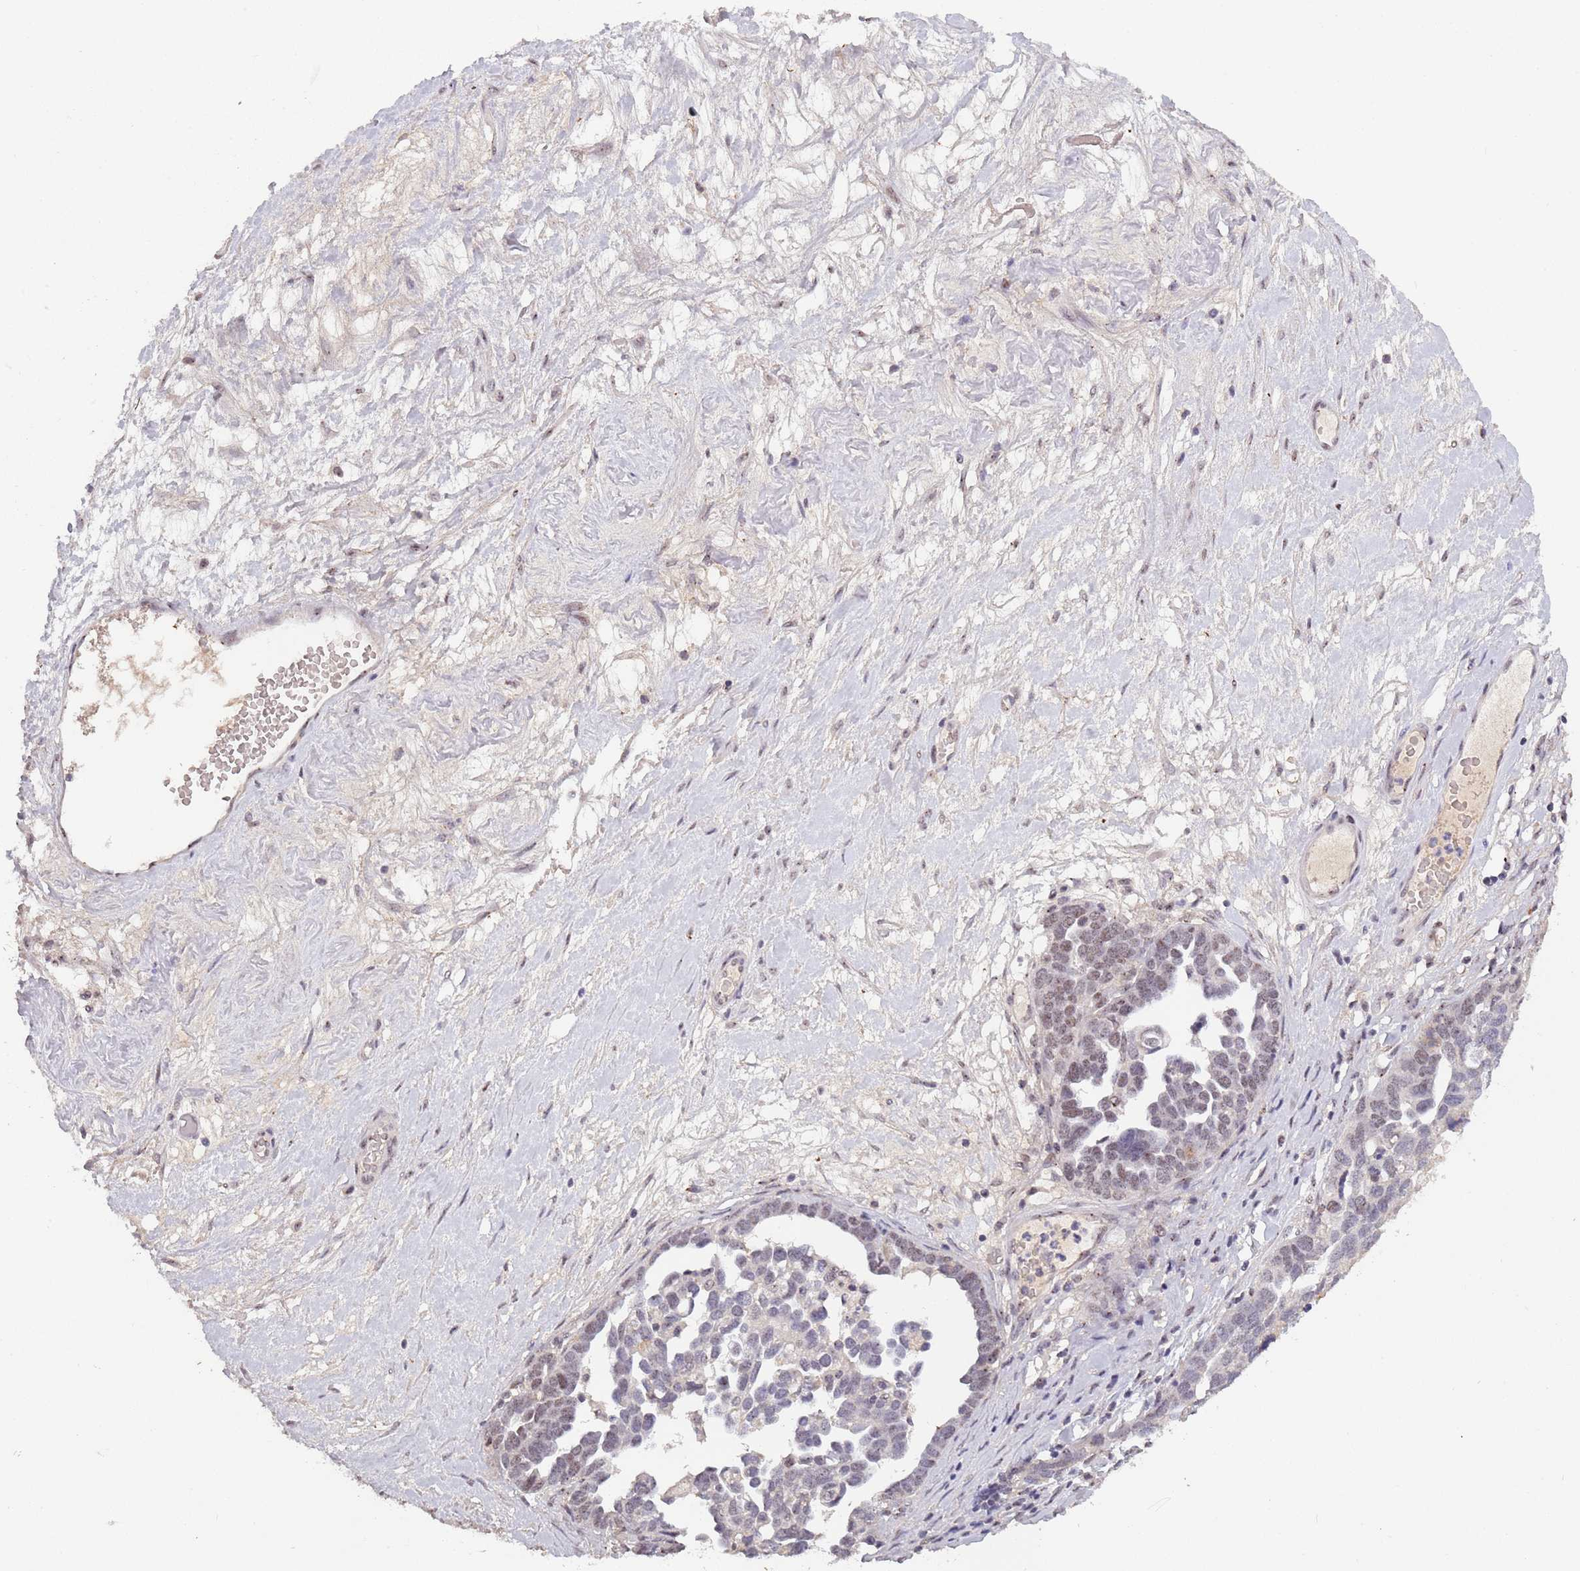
{"staining": {"intensity": "weak", "quantity": "25%-75%", "location": "nuclear"}, "tissue": "ovarian cancer", "cell_type": "Tumor cells", "image_type": "cancer", "snomed": [{"axis": "morphology", "description": "Cystadenocarcinoma, serous, NOS"}, {"axis": "topography", "description": "Ovary"}], "caption": "Protein staining of ovarian serous cystadenocarcinoma tissue demonstrates weak nuclear staining in about 25%-75% of tumor cells. The staining was performed using DAB (3,3'-diaminobenzidine), with brown indicating positive protein expression. Nuclei are stained blue with hematoxylin.", "gene": "CIZ1", "patient": {"sex": "female", "age": 54}}